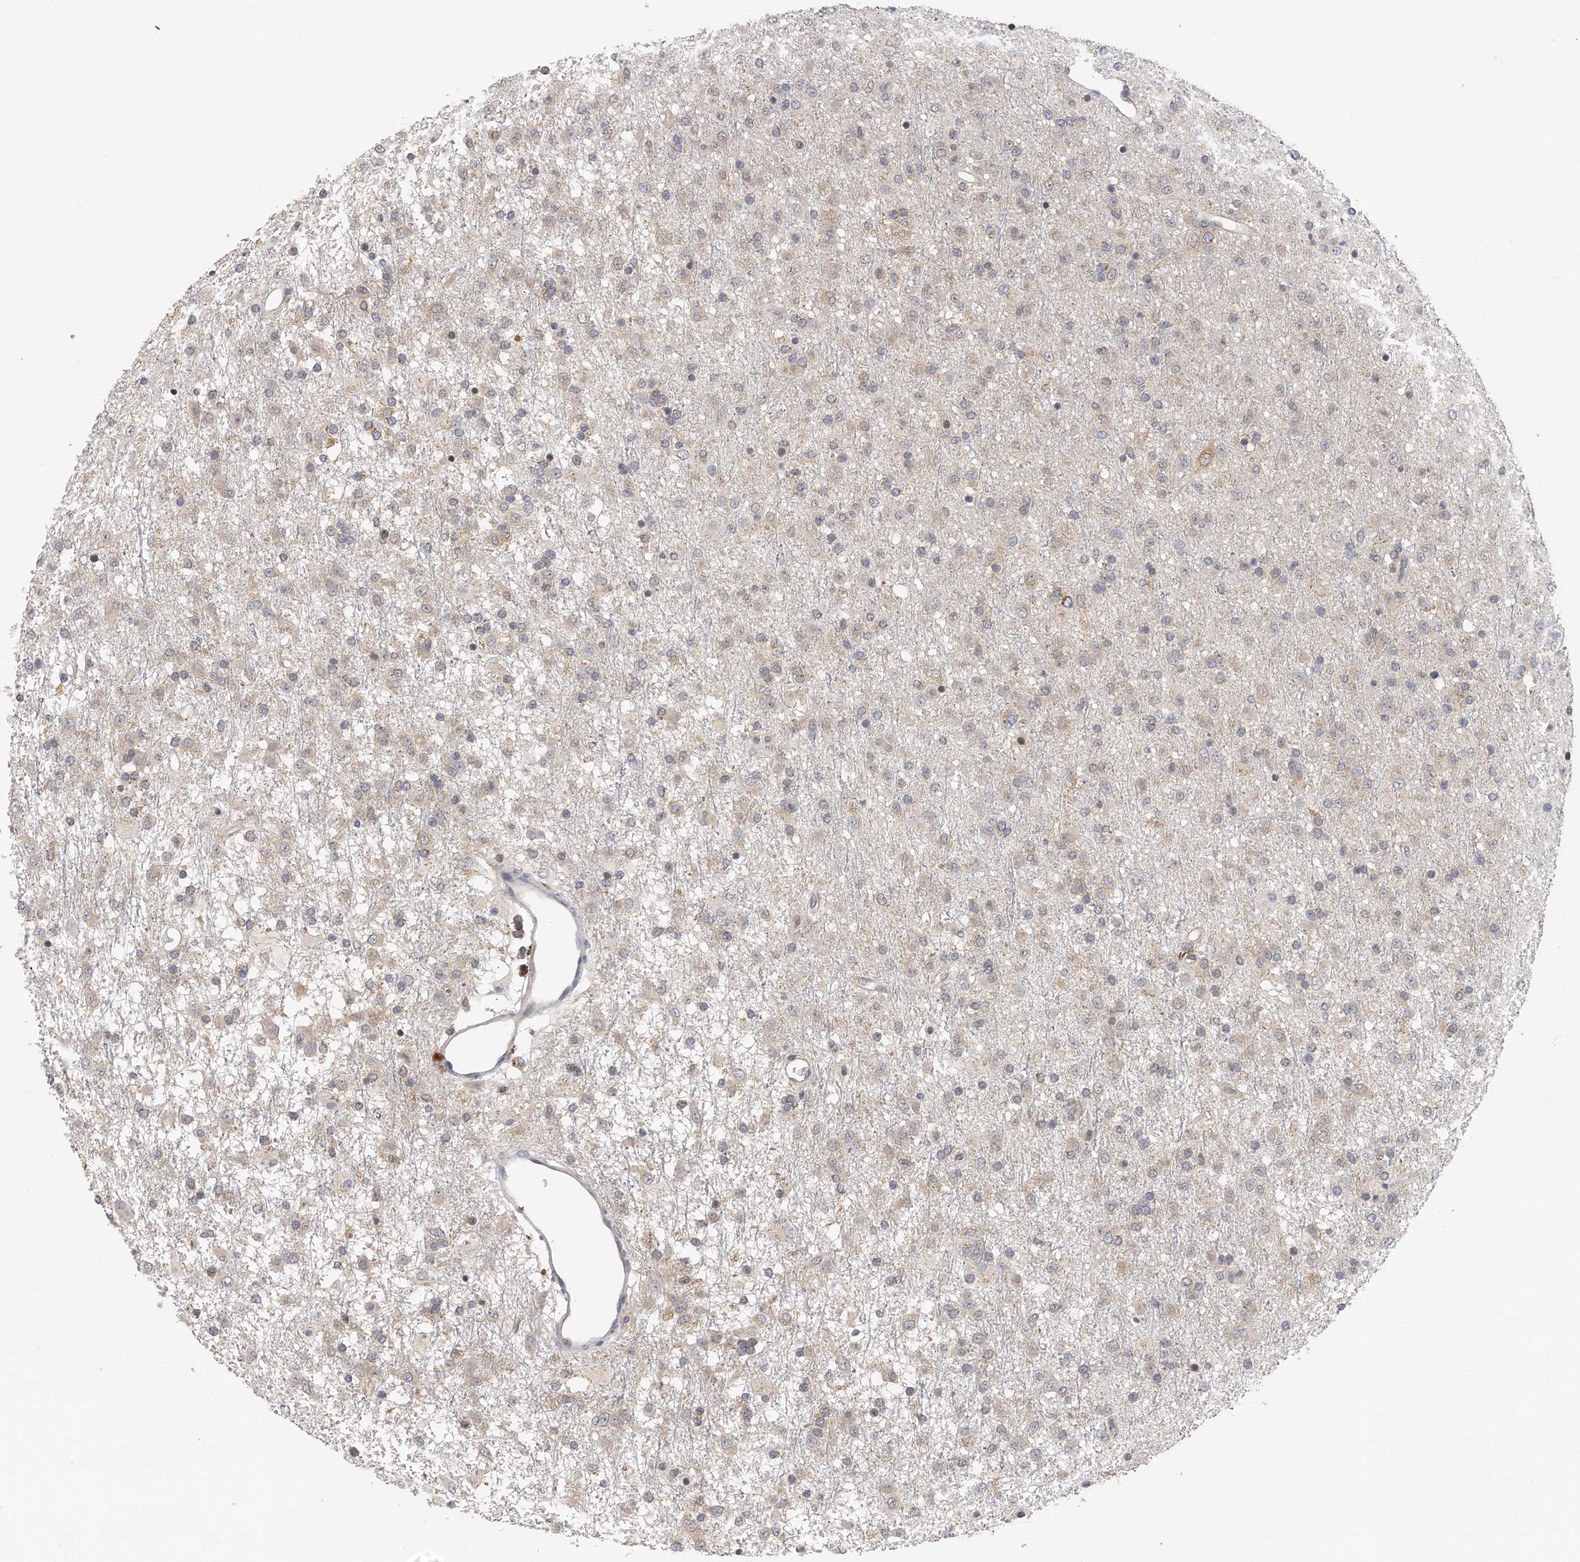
{"staining": {"intensity": "negative", "quantity": "none", "location": "none"}, "tissue": "glioma", "cell_type": "Tumor cells", "image_type": "cancer", "snomed": [{"axis": "morphology", "description": "Glioma, malignant, Low grade"}, {"axis": "topography", "description": "Brain"}], "caption": "A high-resolution image shows IHC staining of malignant low-grade glioma, which demonstrates no significant expression in tumor cells.", "gene": "EIF3I", "patient": {"sex": "male", "age": 65}}